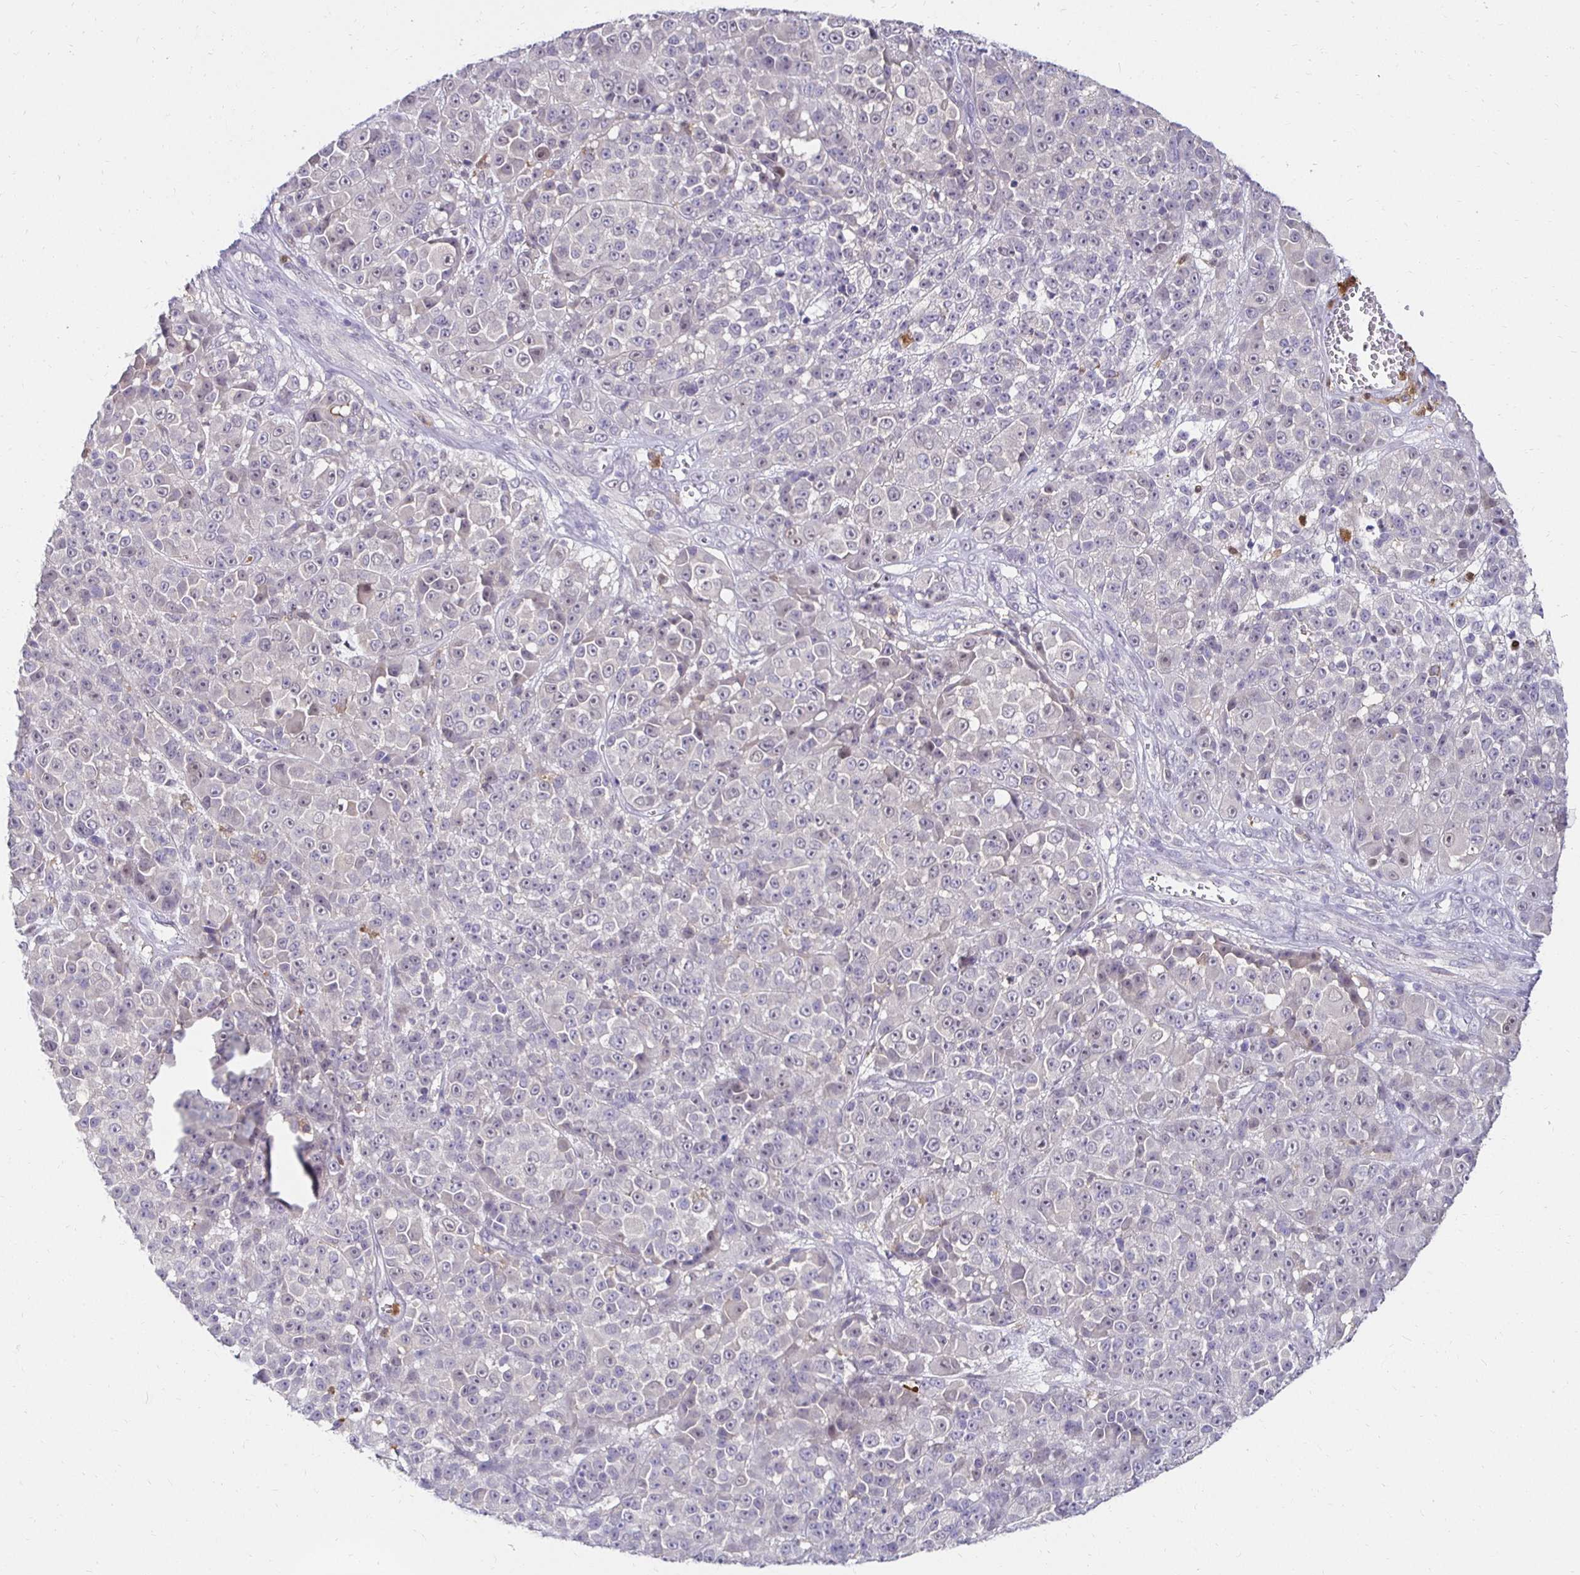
{"staining": {"intensity": "negative", "quantity": "none", "location": "none"}, "tissue": "melanoma", "cell_type": "Tumor cells", "image_type": "cancer", "snomed": [{"axis": "morphology", "description": "Malignant melanoma, NOS"}, {"axis": "topography", "description": "Skin"}, {"axis": "topography", "description": "Skin of back"}], "caption": "Immunohistochemical staining of melanoma exhibits no significant staining in tumor cells.", "gene": "PADI2", "patient": {"sex": "male", "age": 91}}